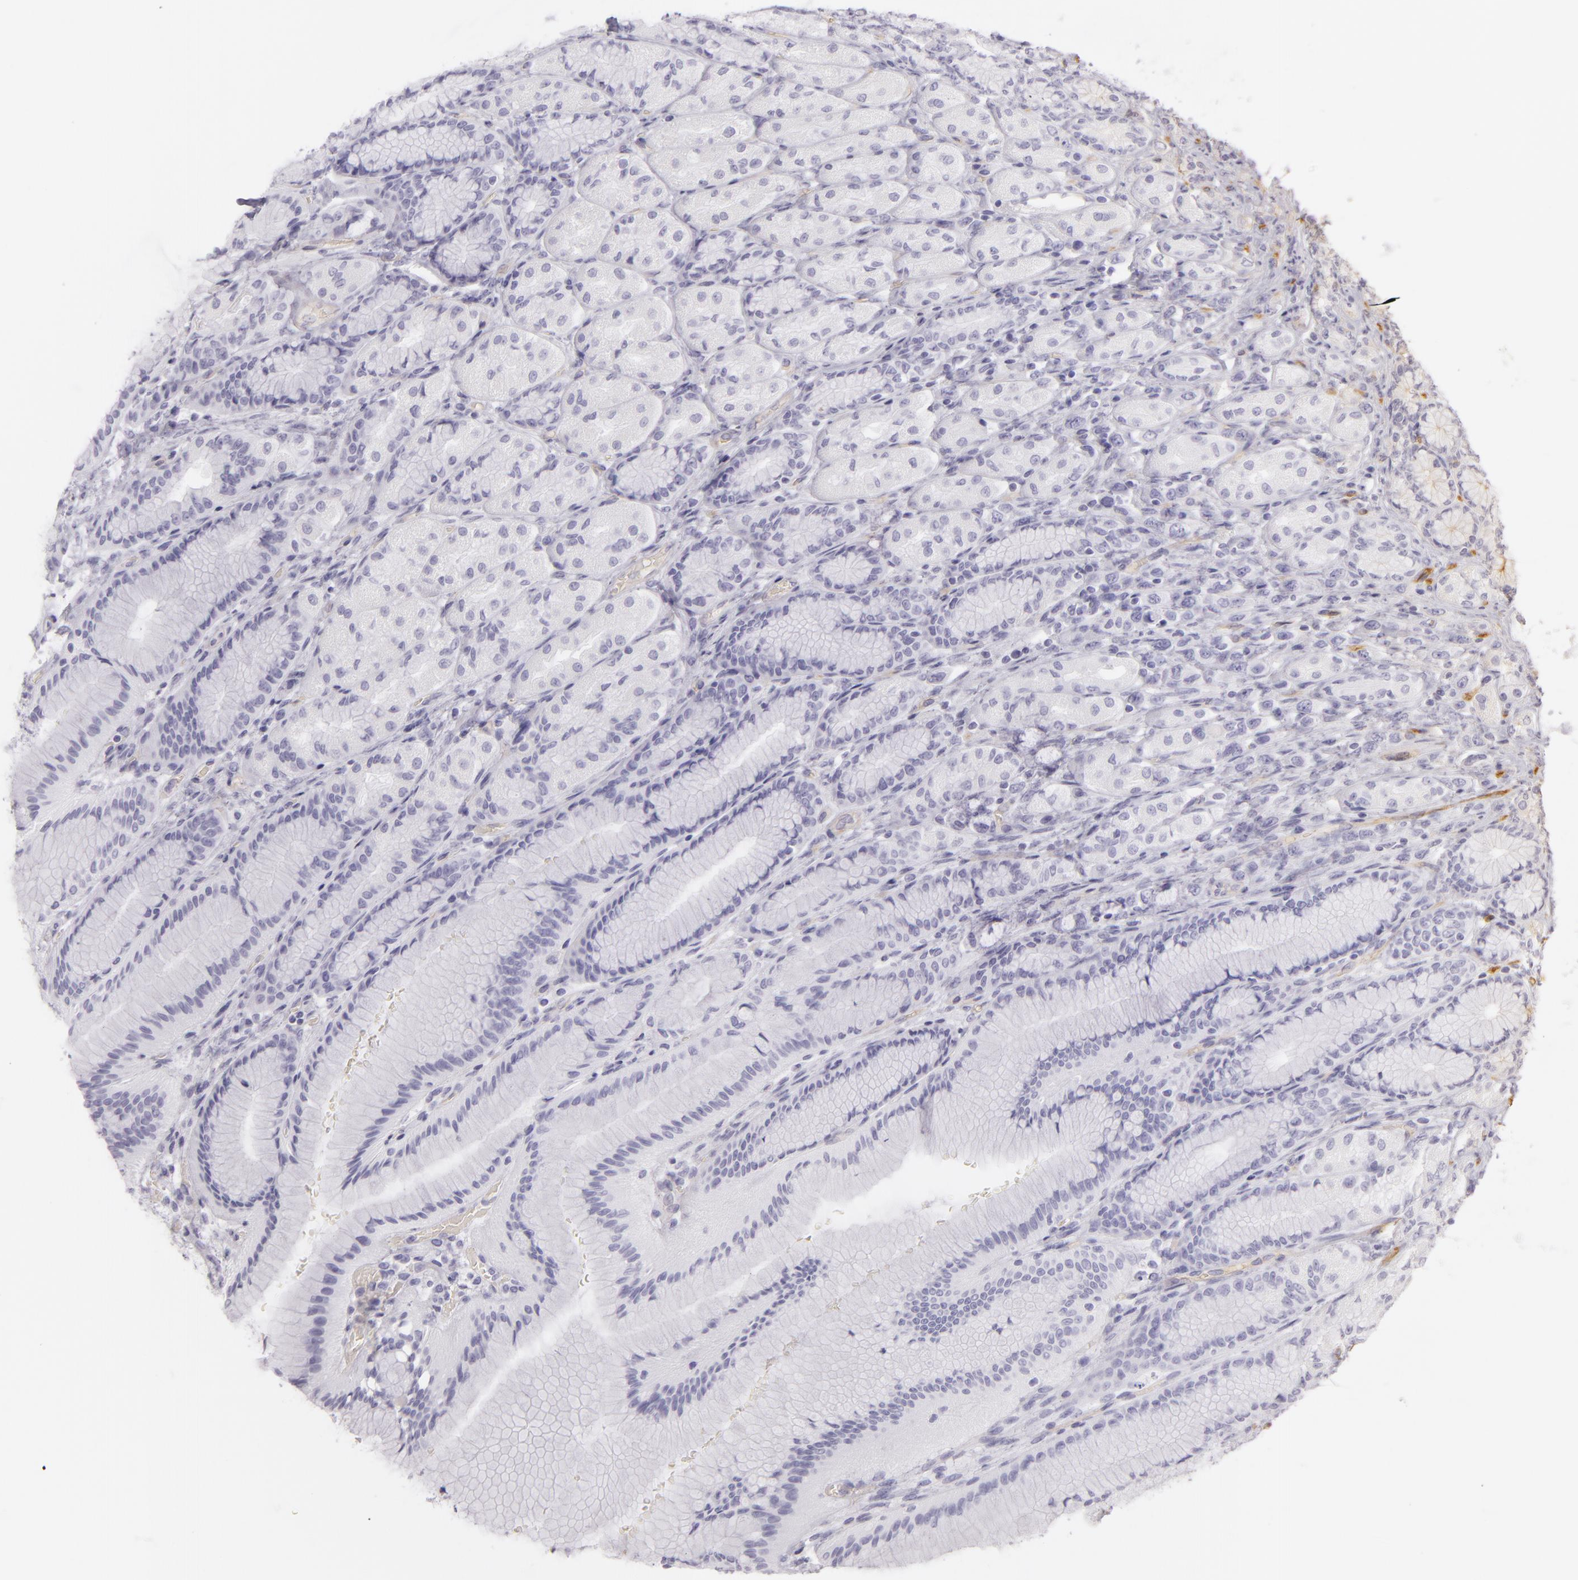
{"staining": {"intensity": "negative", "quantity": "none", "location": "none"}, "tissue": "stomach", "cell_type": "Glandular cells", "image_type": "normal", "snomed": [{"axis": "morphology", "description": "Normal tissue, NOS"}, {"axis": "morphology", "description": "Adenocarcinoma, NOS"}, {"axis": "topography", "description": "Stomach"}, {"axis": "topography", "description": "Stomach, lower"}], "caption": "Immunohistochemical staining of normal stomach reveals no significant expression in glandular cells.", "gene": "CD59", "patient": {"sex": "female", "age": 65}}